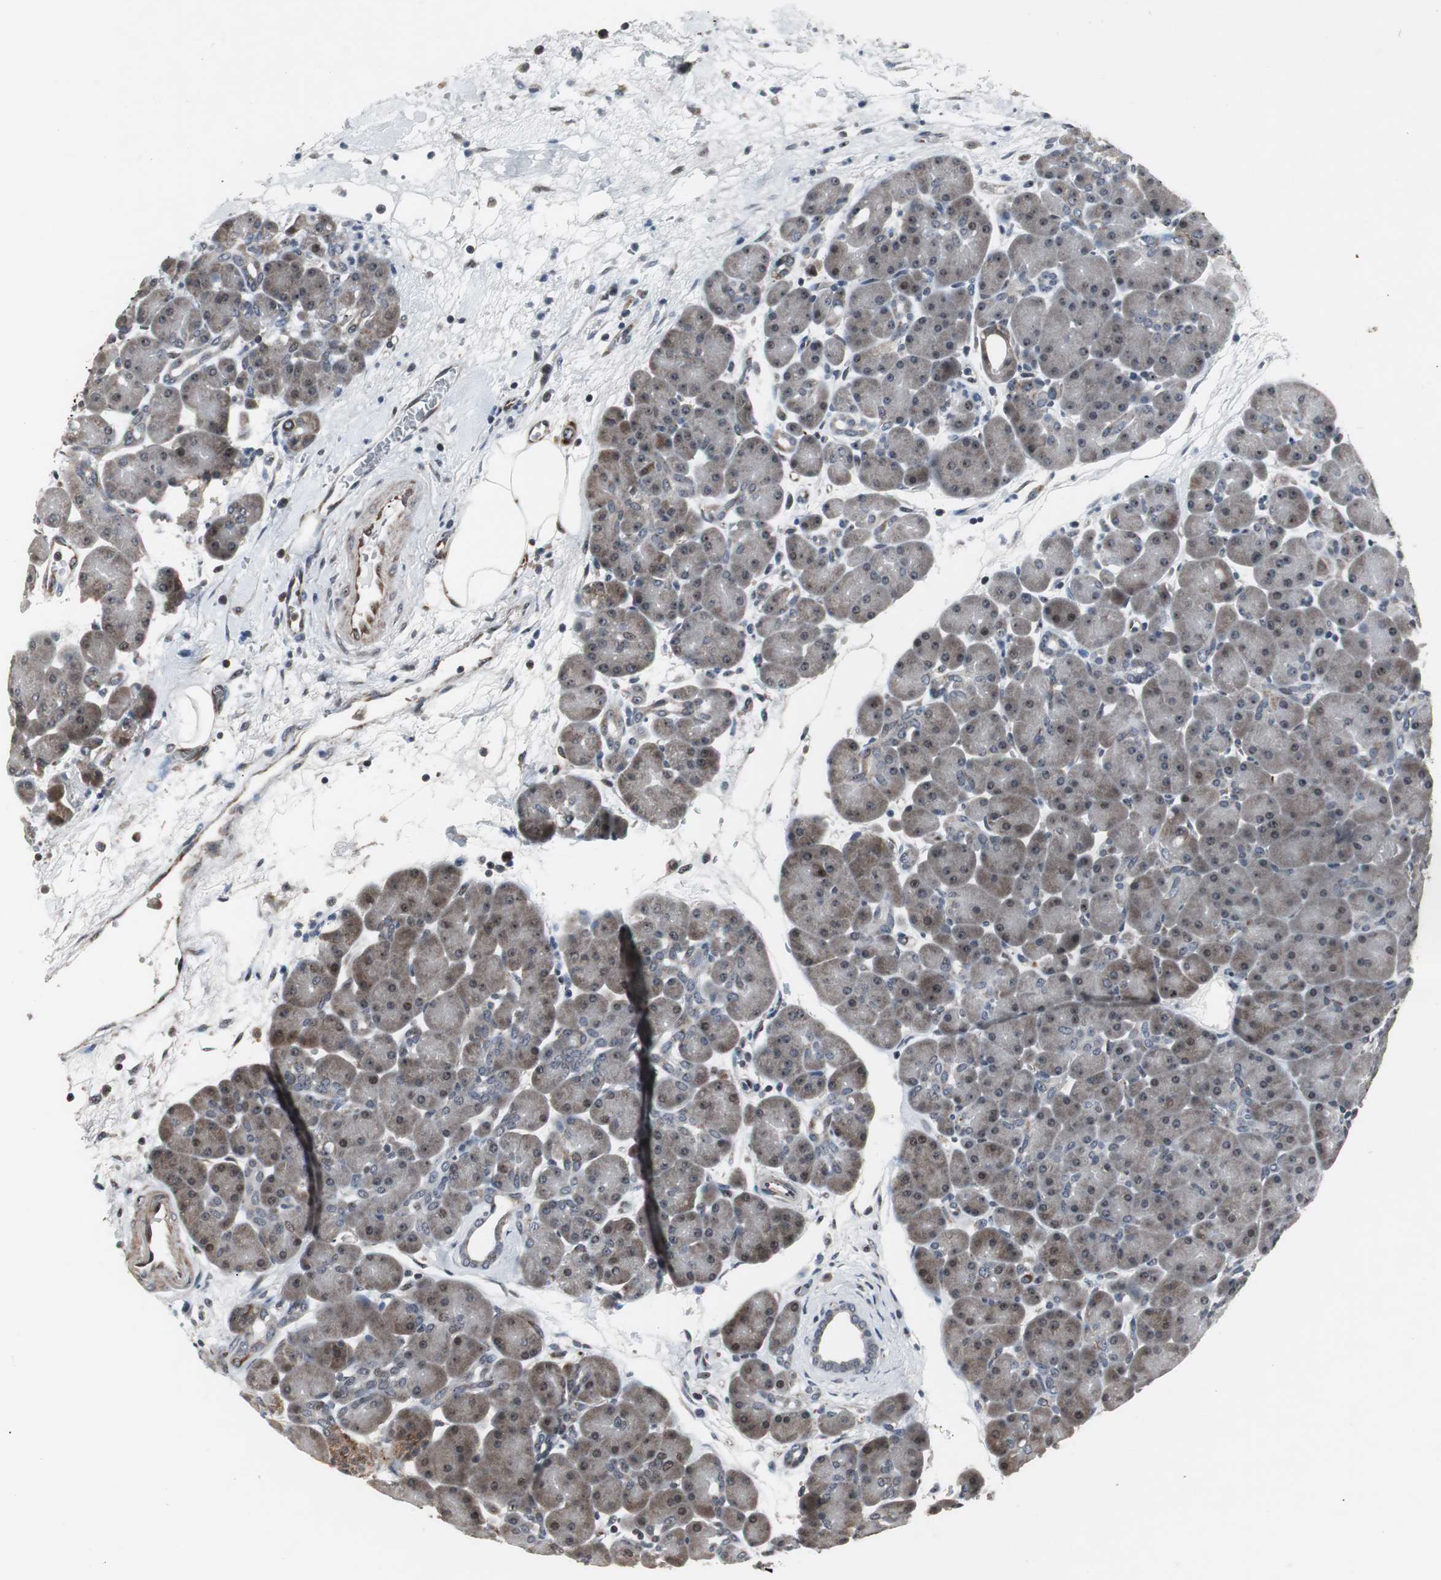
{"staining": {"intensity": "moderate", "quantity": "<25%", "location": "cytoplasmic/membranous,nuclear"}, "tissue": "pancreas", "cell_type": "Exocrine glandular cells", "image_type": "normal", "snomed": [{"axis": "morphology", "description": "Normal tissue, NOS"}, {"axis": "topography", "description": "Pancreas"}], "caption": "DAB immunohistochemical staining of normal human pancreas reveals moderate cytoplasmic/membranous,nuclear protein positivity in about <25% of exocrine glandular cells. (DAB (3,3'-diaminobenzidine) = brown stain, brightfield microscopy at high magnification).", "gene": "MRPL40", "patient": {"sex": "male", "age": 66}}